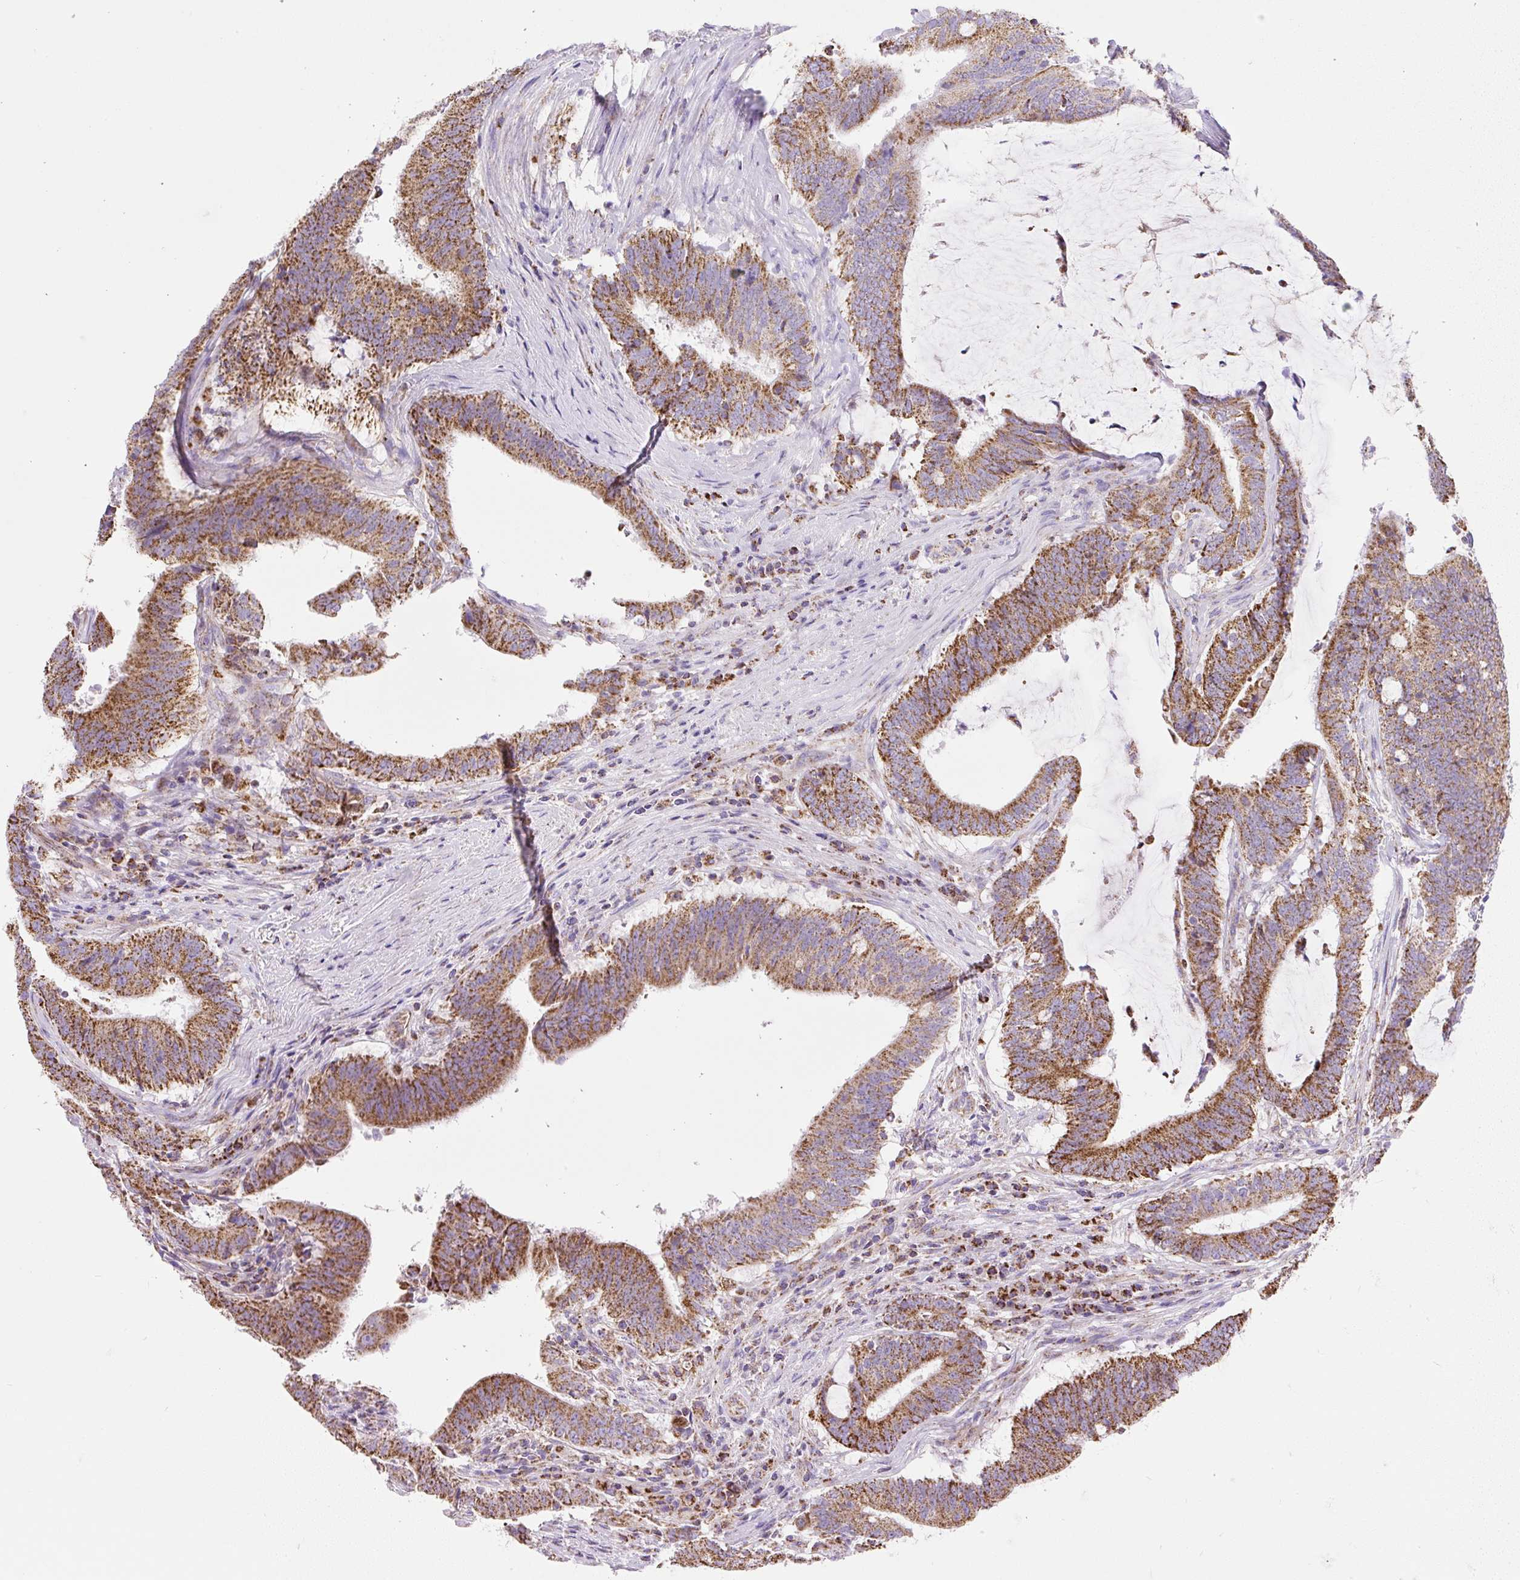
{"staining": {"intensity": "strong", "quantity": ">75%", "location": "cytoplasmic/membranous"}, "tissue": "colorectal cancer", "cell_type": "Tumor cells", "image_type": "cancer", "snomed": [{"axis": "morphology", "description": "Adenocarcinoma, NOS"}, {"axis": "topography", "description": "Colon"}], "caption": "IHC of colorectal cancer (adenocarcinoma) exhibits high levels of strong cytoplasmic/membranous staining in approximately >75% of tumor cells. Nuclei are stained in blue.", "gene": "DAAM2", "patient": {"sex": "female", "age": 43}}